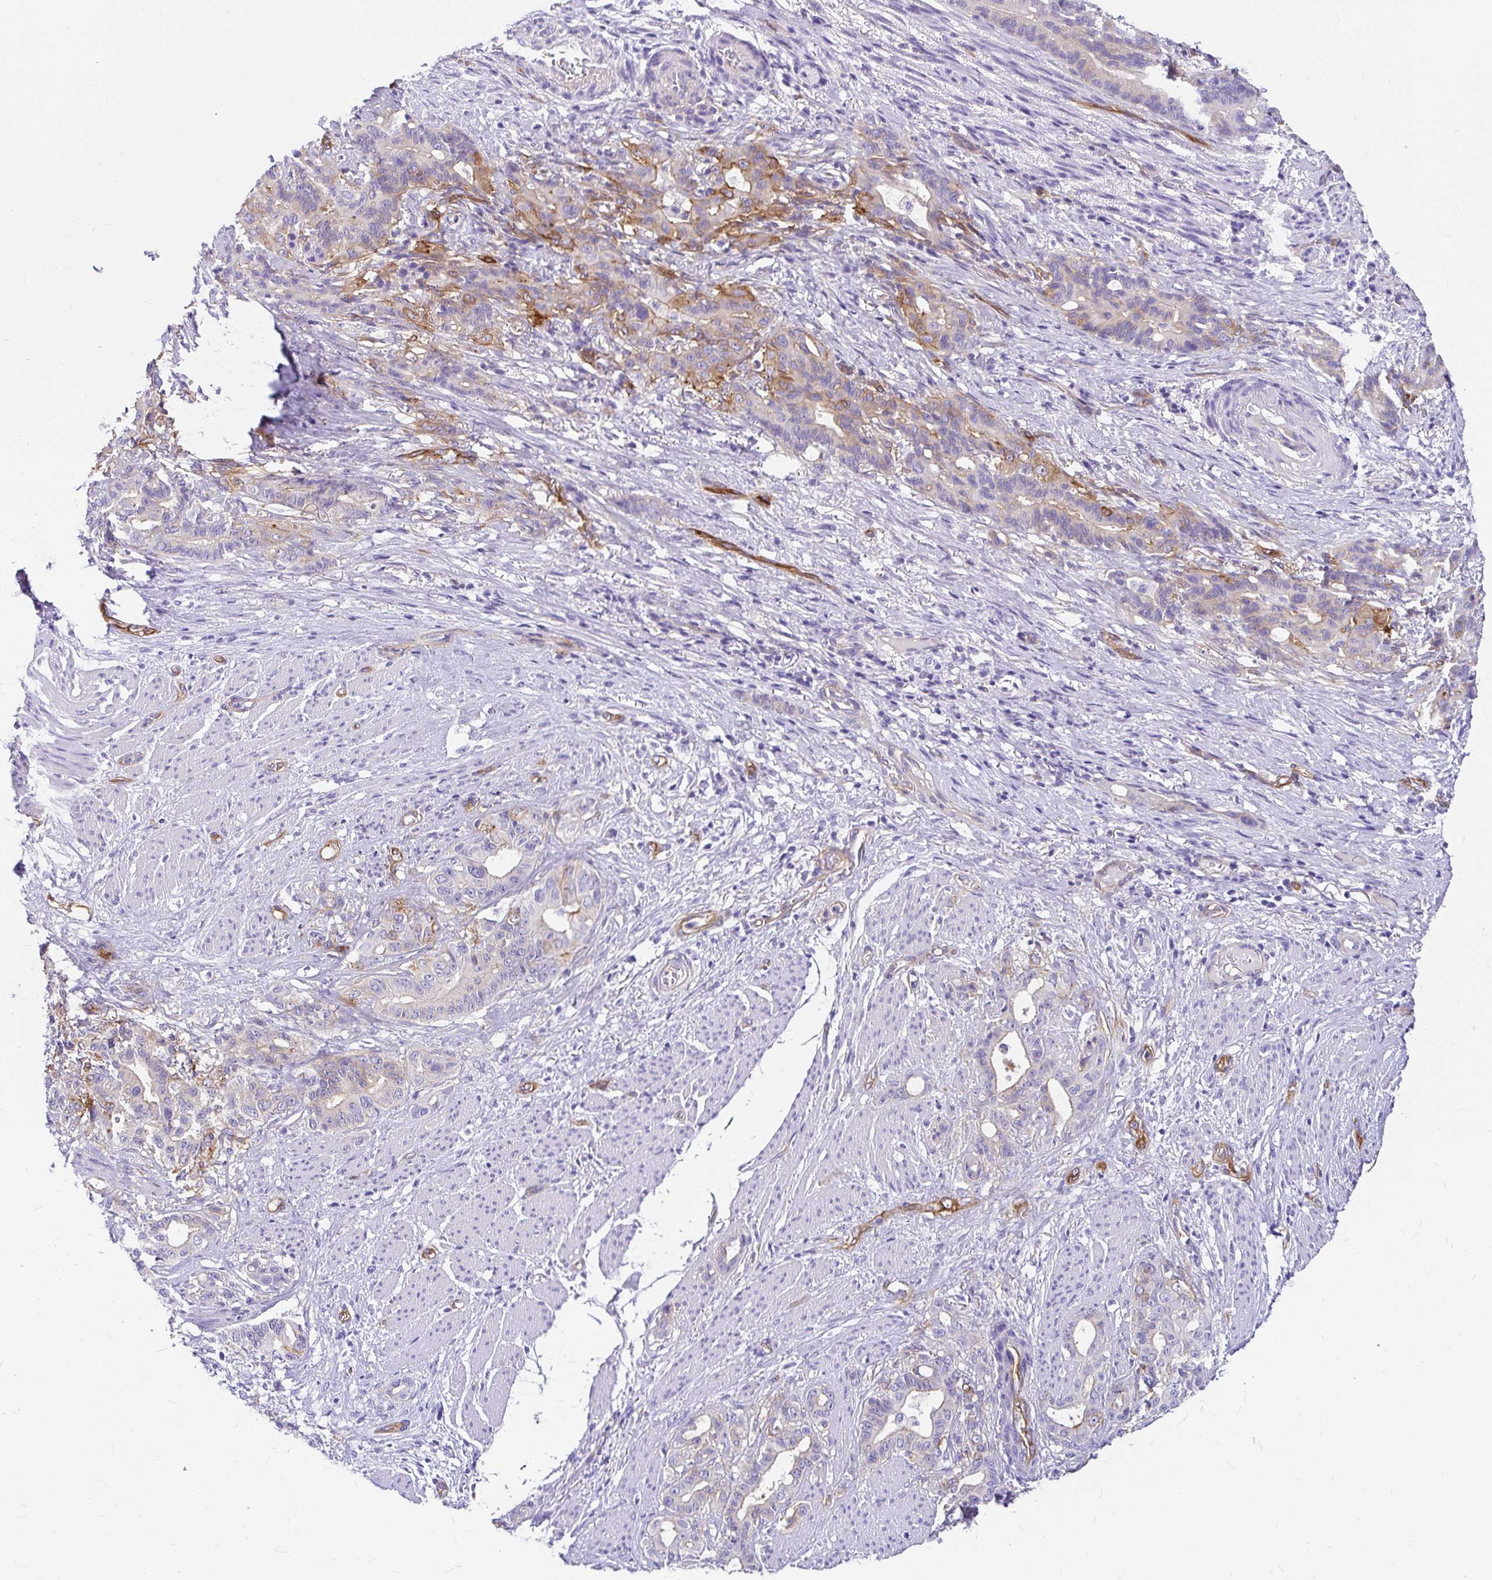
{"staining": {"intensity": "moderate", "quantity": "<25%", "location": "cytoplasmic/membranous"}, "tissue": "stomach cancer", "cell_type": "Tumor cells", "image_type": "cancer", "snomed": [{"axis": "morphology", "description": "Normal tissue, NOS"}, {"axis": "morphology", "description": "Adenocarcinoma, NOS"}, {"axis": "topography", "description": "Esophagus"}, {"axis": "topography", "description": "Stomach, upper"}], "caption": "IHC photomicrograph of neoplastic tissue: stomach cancer (adenocarcinoma) stained using immunohistochemistry exhibits low levels of moderate protein expression localized specifically in the cytoplasmic/membranous of tumor cells, appearing as a cytoplasmic/membranous brown color.", "gene": "MYO1B", "patient": {"sex": "male", "age": 62}}